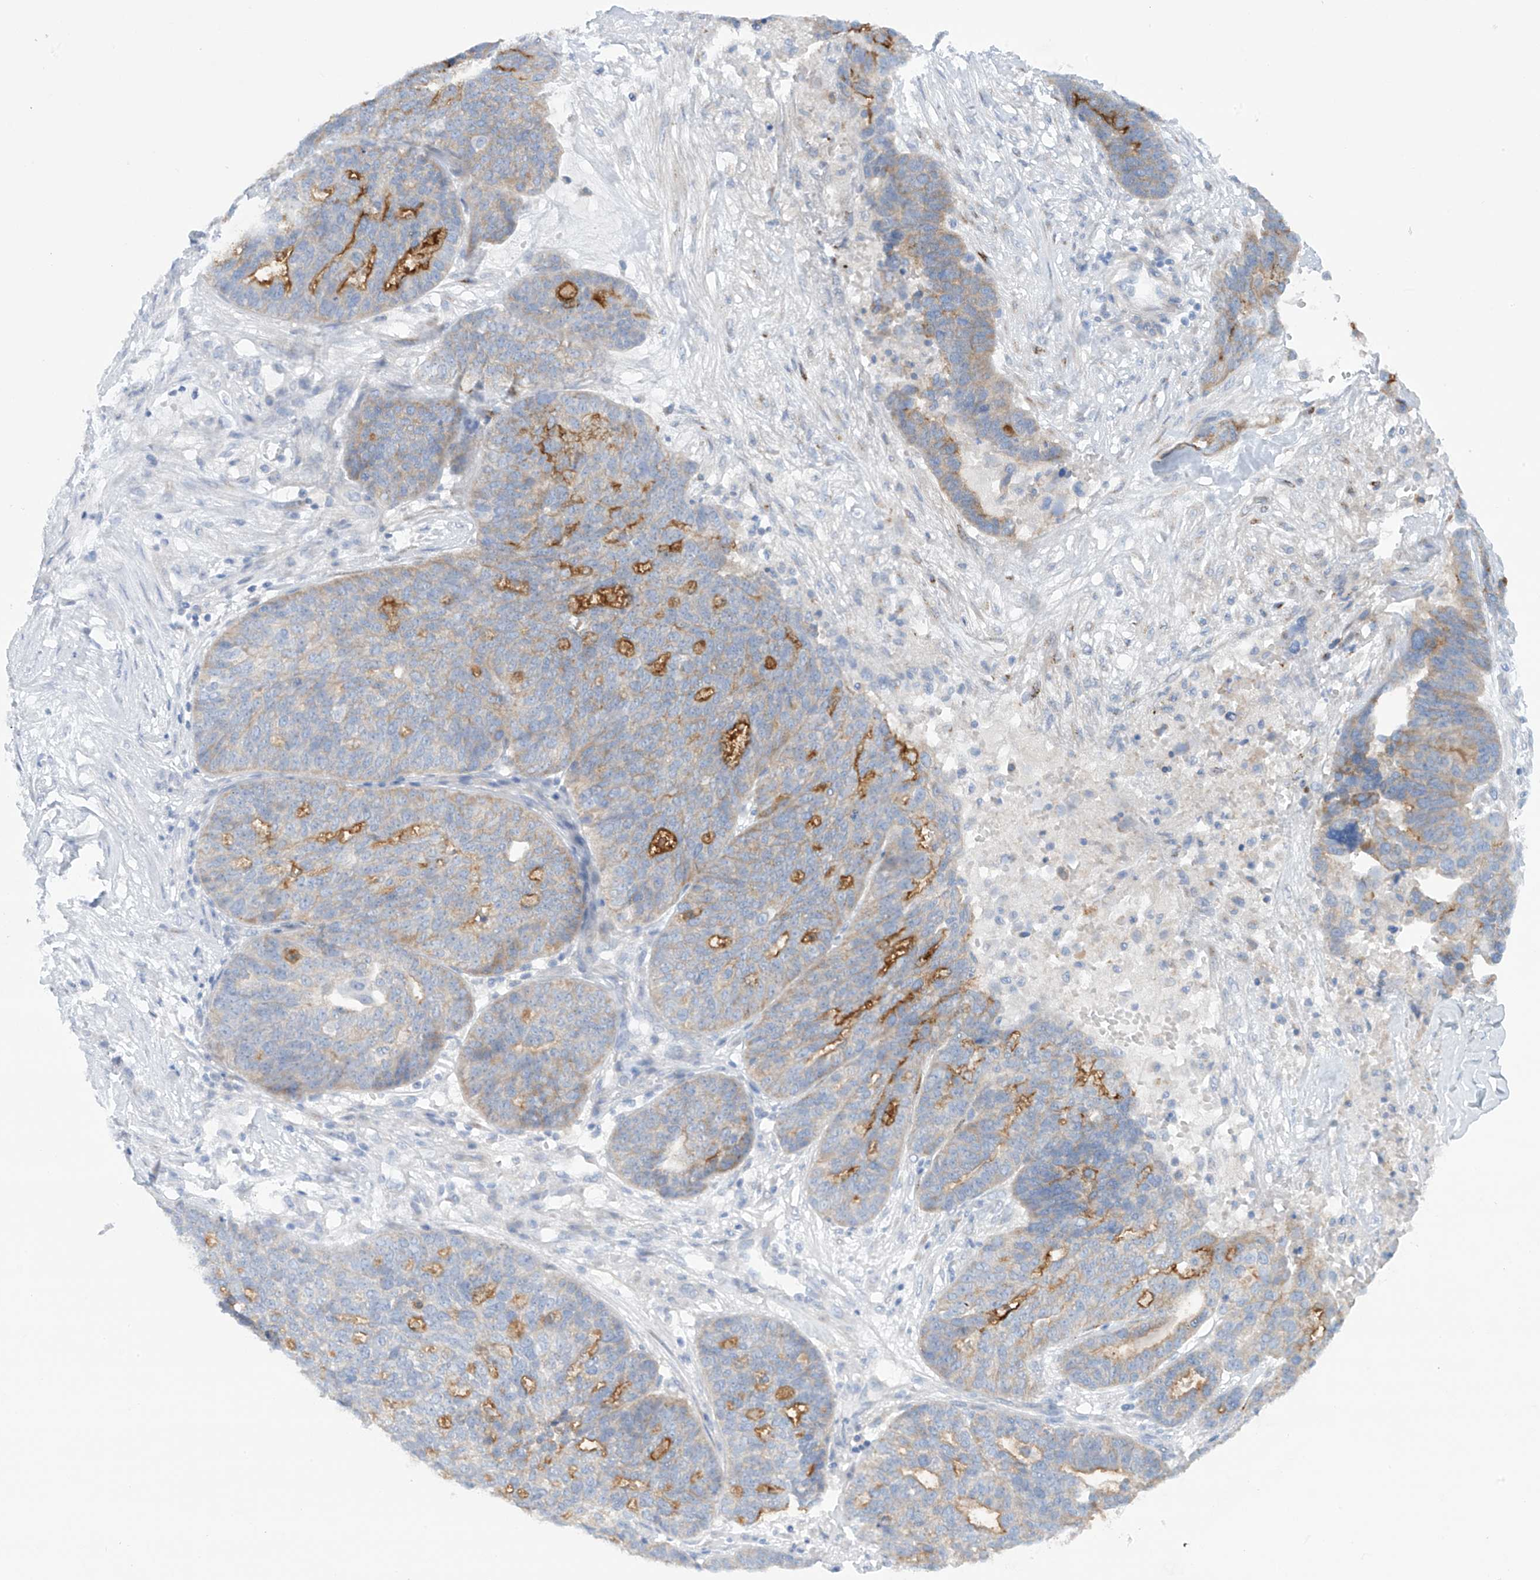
{"staining": {"intensity": "strong", "quantity": "<25%", "location": "cytoplasmic/membranous"}, "tissue": "ovarian cancer", "cell_type": "Tumor cells", "image_type": "cancer", "snomed": [{"axis": "morphology", "description": "Cystadenocarcinoma, serous, NOS"}, {"axis": "topography", "description": "Ovary"}], "caption": "High-magnification brightfield microscopy of serous cystadenocarcinoma (ovarian) stained with DAB (3,3'-diaminobenzidine) (brown) and counterstained with hematoxylin (blue). tumor cells exhibit strong cytoplasmic/membranous expression is seen in about<25% of cells.", "gene": "TRMT2B", "patient": {"sex": "female", "age": 59}}